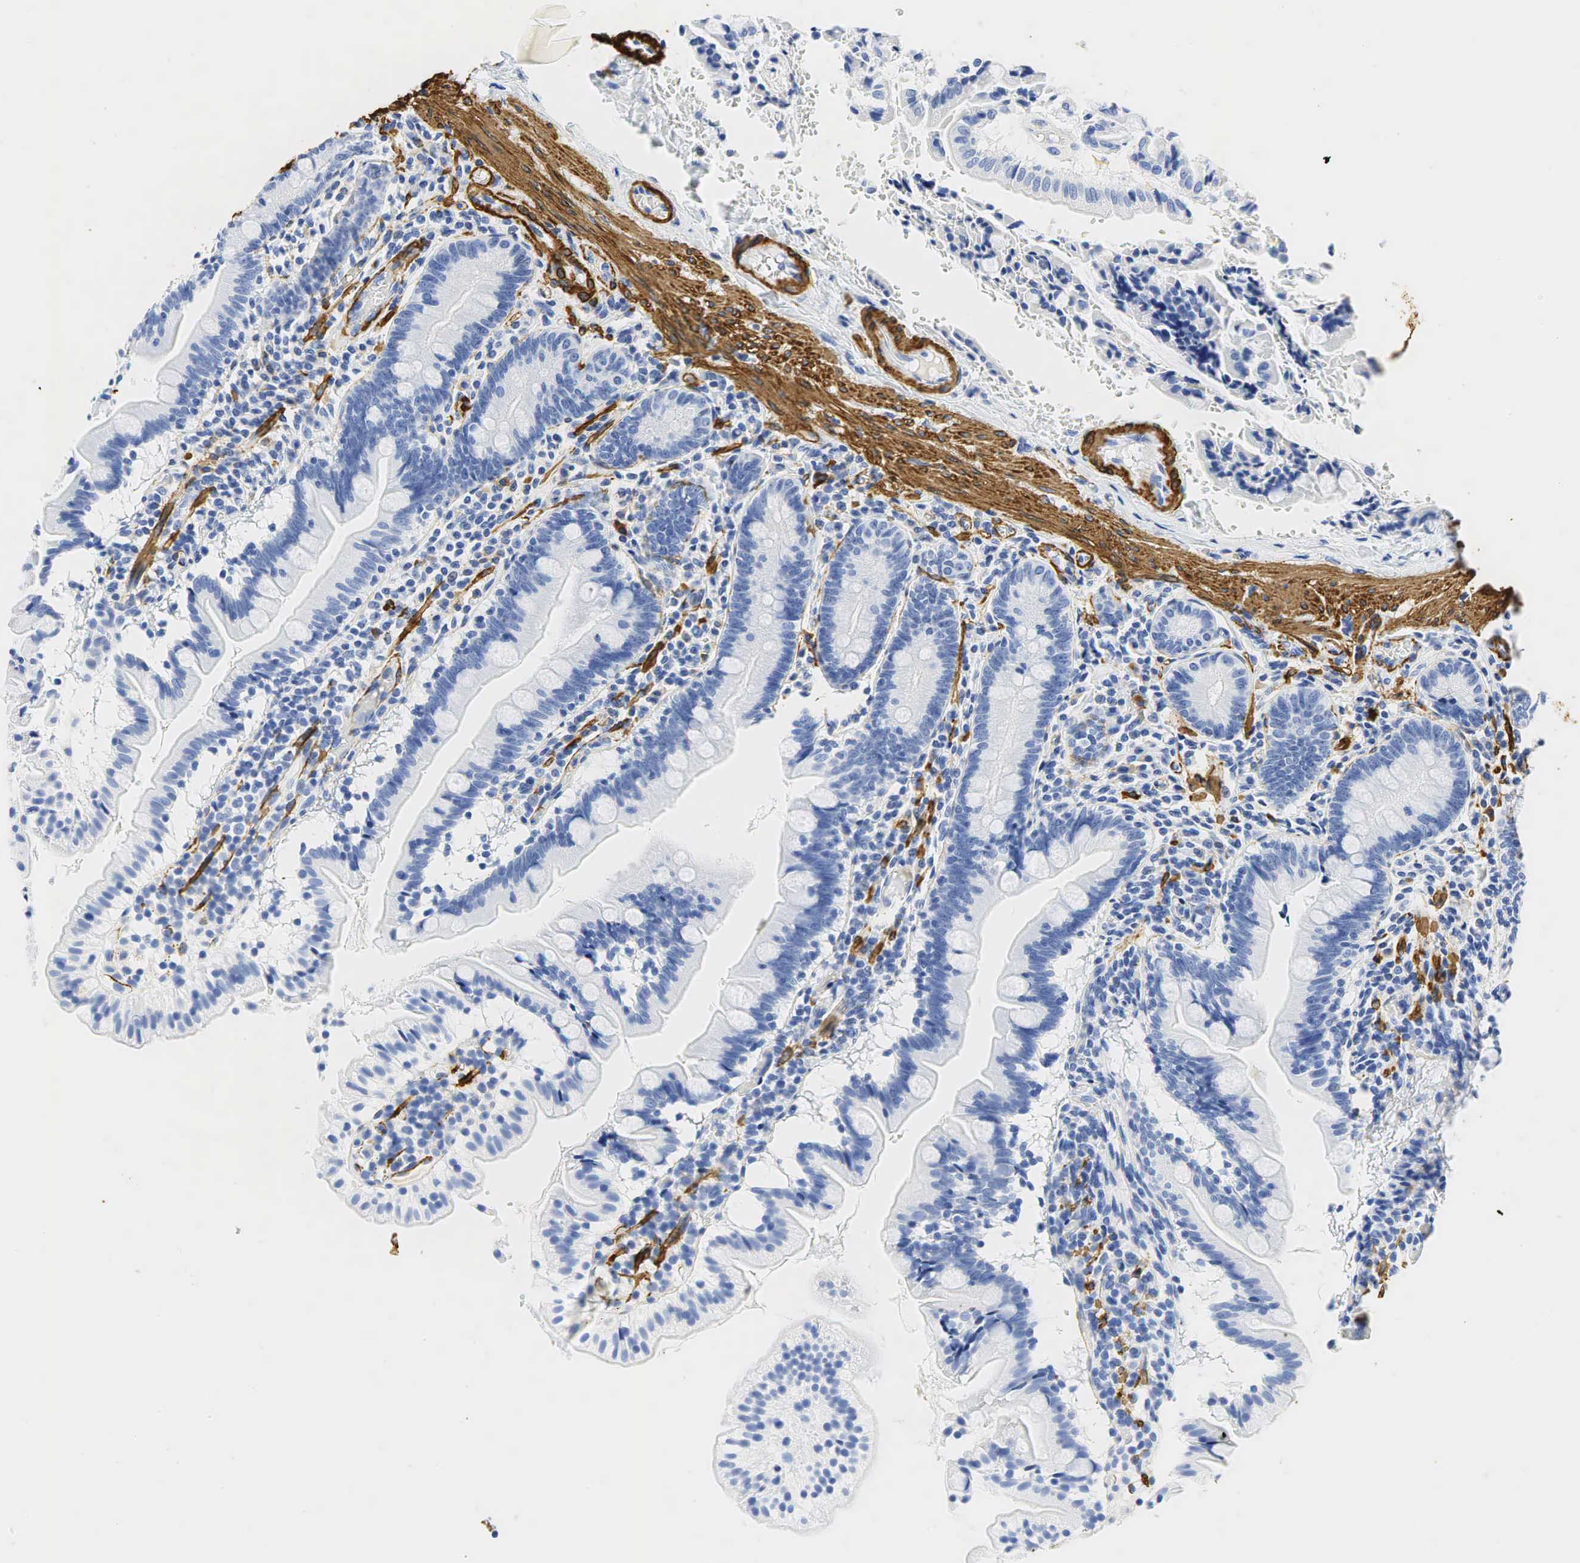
{"staining": {"intensity": "negative", "quantity": "none", "location": "none"}, "tissue": "small intestine", "cell_type": "Glandular cells", "image_type": "normal", "snomed": [{"axis": "morphology", "description": "Normal tissue, NOS"}, {"axis": "topography", "description": "Small intestine"}], "caption": "High power microscopy histopathology image of an immunohistochemistry (IHC) histopathology image of normal small intestine, revealing no significant staining in glandular cells.", "gene": "ACTA1", "patient": {"sex": "female", "age": 69}}